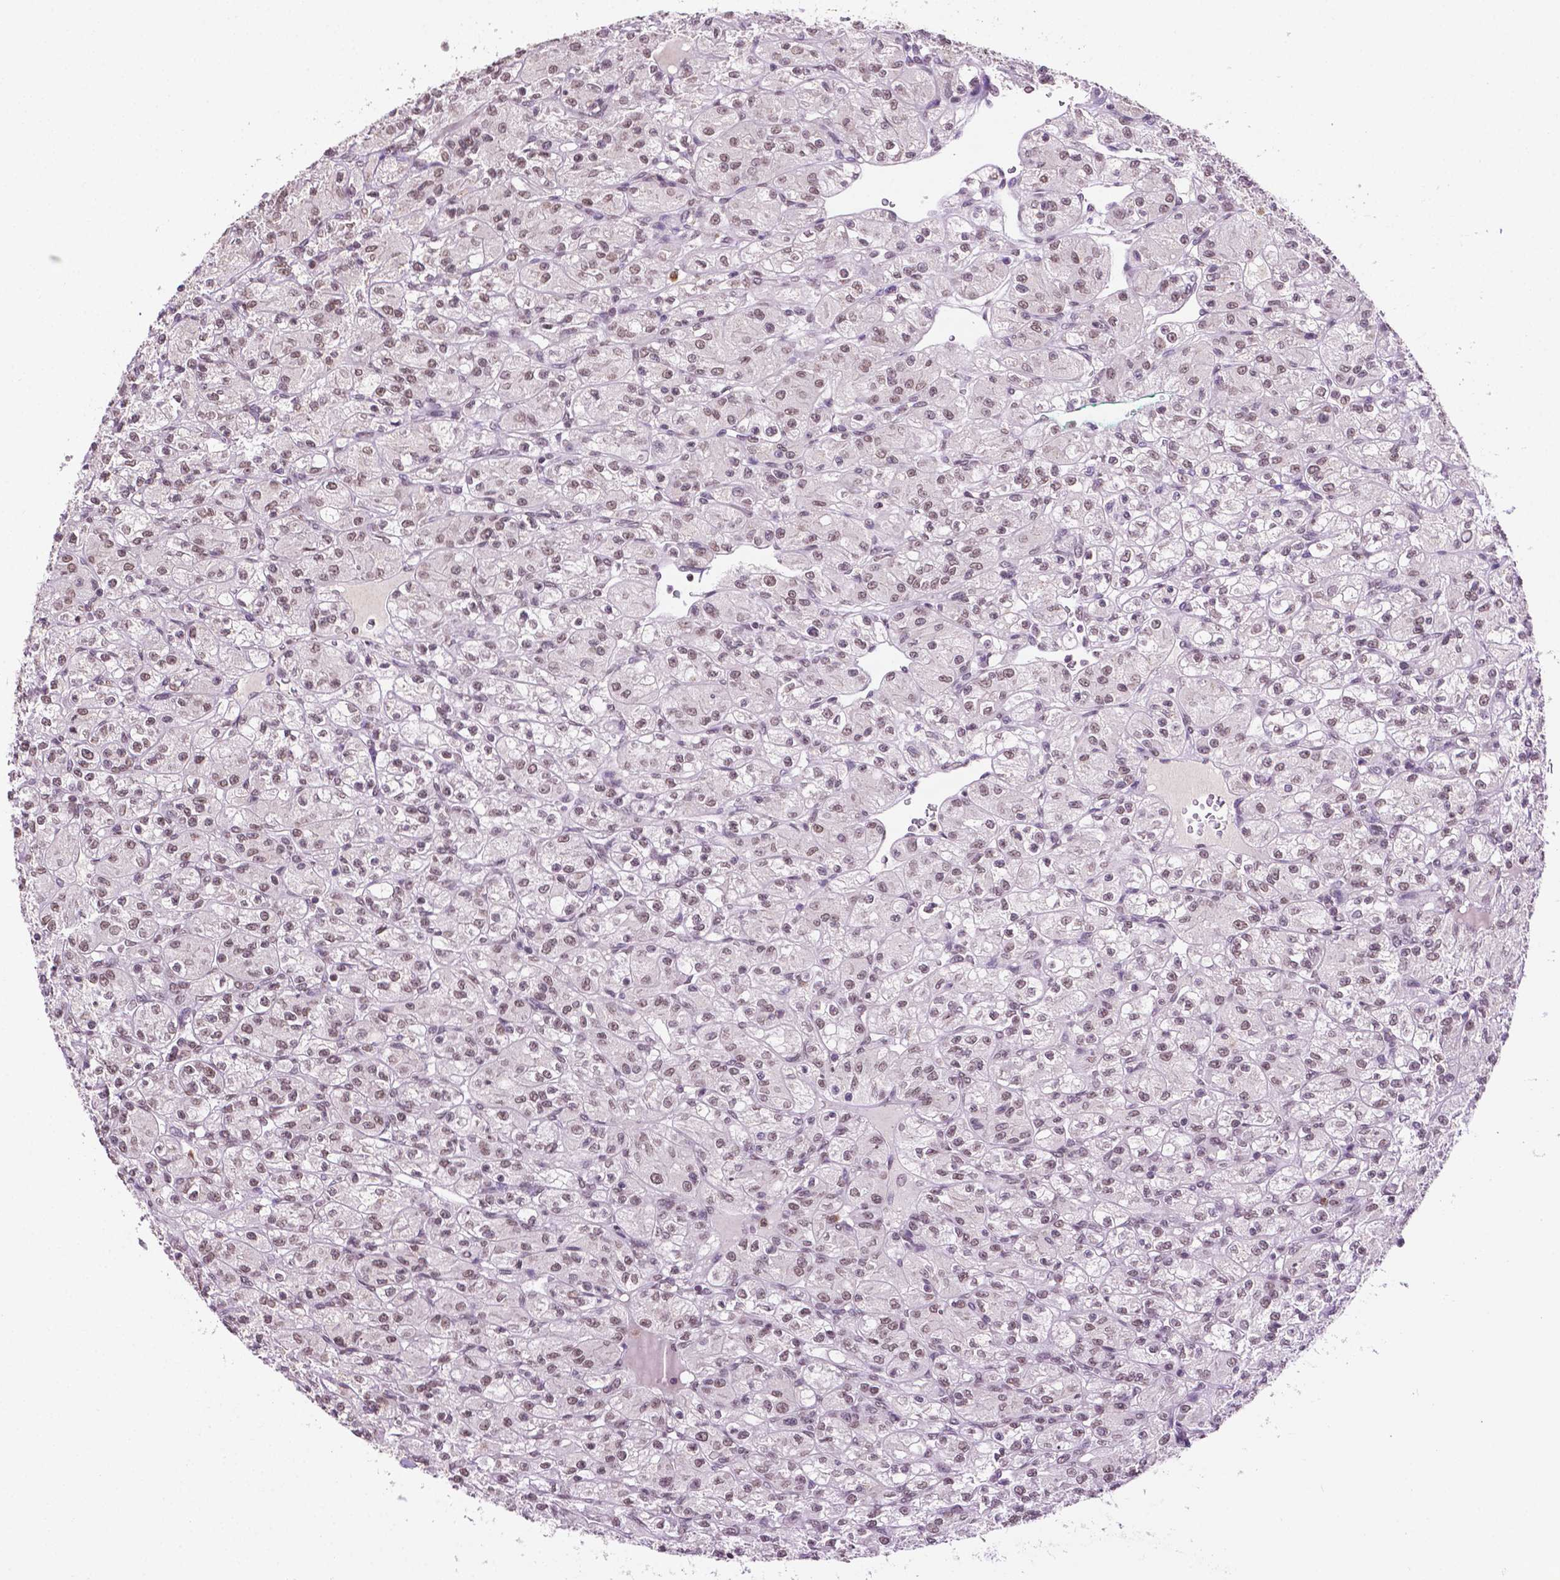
{"staining": {"intensity": "weak", "quantity": ">75%", "location": "nuclear"}, "tissue": "renal cancer", "cell_type": "Tumor cells", "image_type": "cancer", "snomed": [{"axis": "morphology", "description": "Adenocarcinoma, NOS"}, {"axis": "topography", "description": "Kidney"}], "caption": "Human renal cancer stained with a protein marker reveals weak staining in tumor cells.", "gene": "PTPN6", "patient": {"sex": "female", "age": 70}}